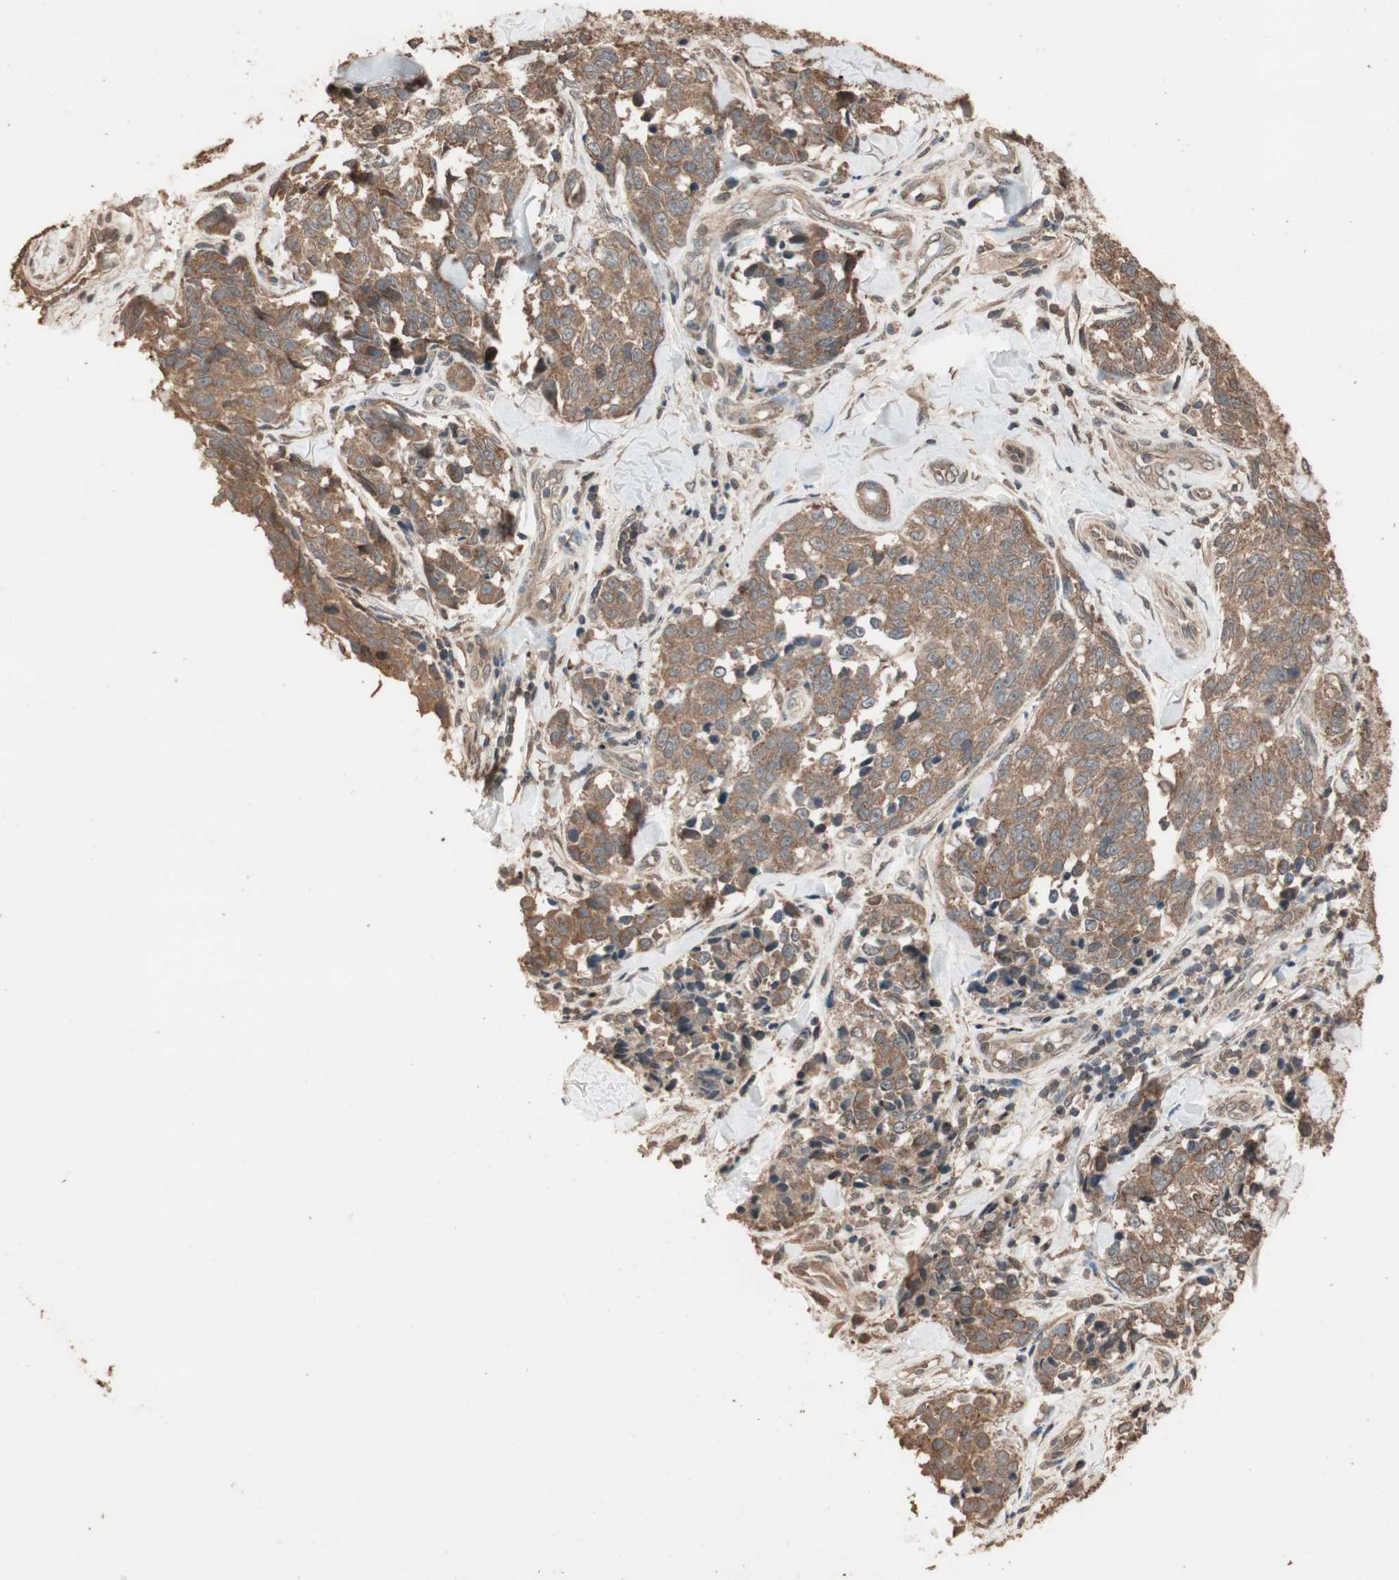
{"staining": {"intensity": "moderate", "quantity": ">75%", "location": "cytoplasmic/membranous"}, "tissue": "melanoma", "cell_type": "Tumor cells", "image_type": "cancer", "snomed": [{"axis": "morphology", "description": "Malignant melanoma, NOS"}, {"axis": "topography", "description": "Skin"}], "caption": "Tumor cells demonstrate medium levels of moderate cytoplasmic/membranous staining in about >75% of cells in human malignant melanoma.", "gene": "USP20", "patient": {"sex": "female", "age": 64}}